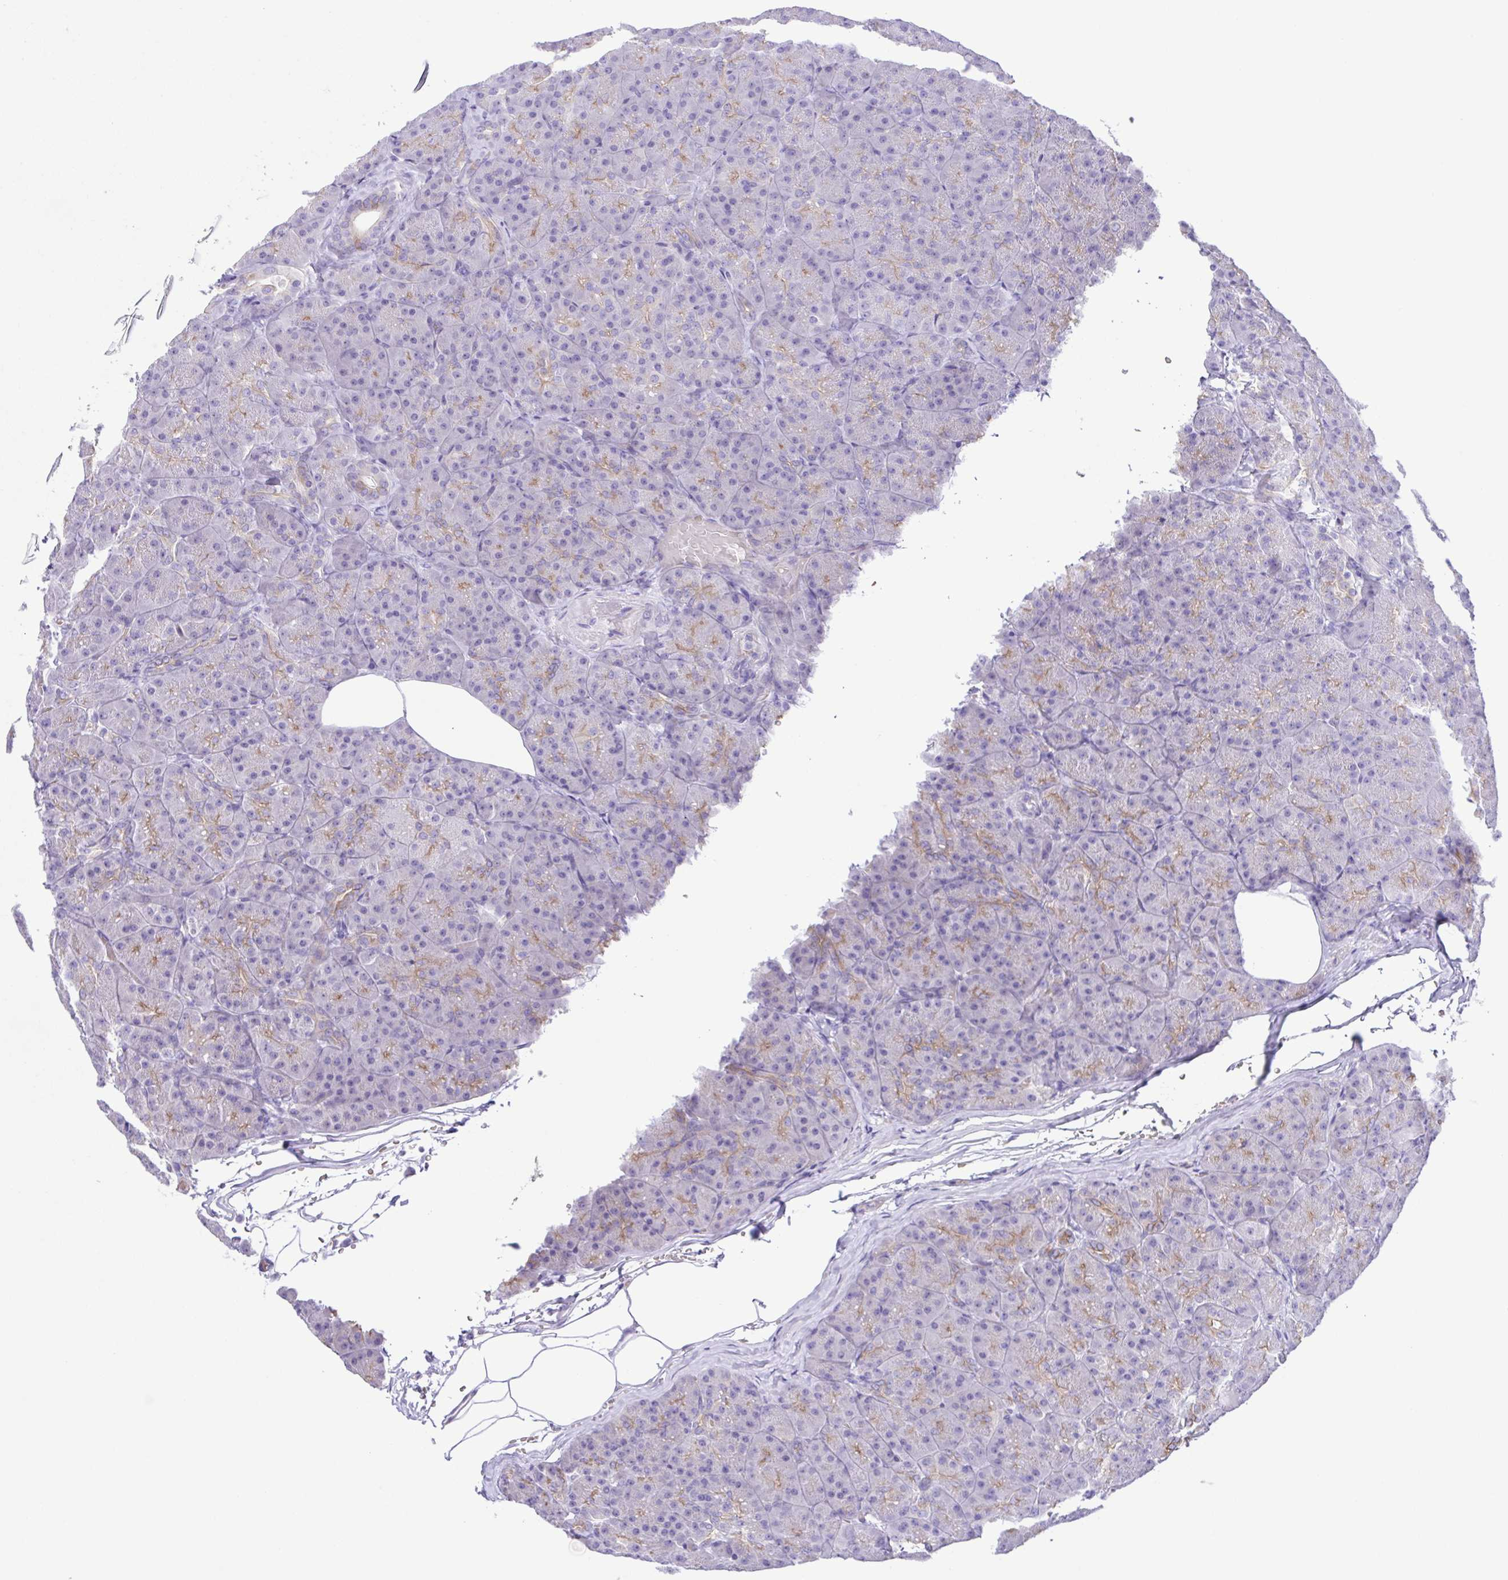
{"staining": {"intensity": "weak", "quantity": "25%-75%", "location": "cytoplasmic/membranous"}, "tissue": "pancreas", "cell_type": "Exocrine glandular cells", "image_type": "normal", "snomed": [{"axis": "morphology", "description": "Normal tissue, NOS"}, {"axis": "topography", "description": "Pancreas"}], "caption": "Exocrine glandular cells display low levels of weak cytoplasmic/membranous staining in approximately 25%-75% of cells in normal pancreas.", "gene": "CYP11A1", "patient": {"sex": "male", "age": 57}}